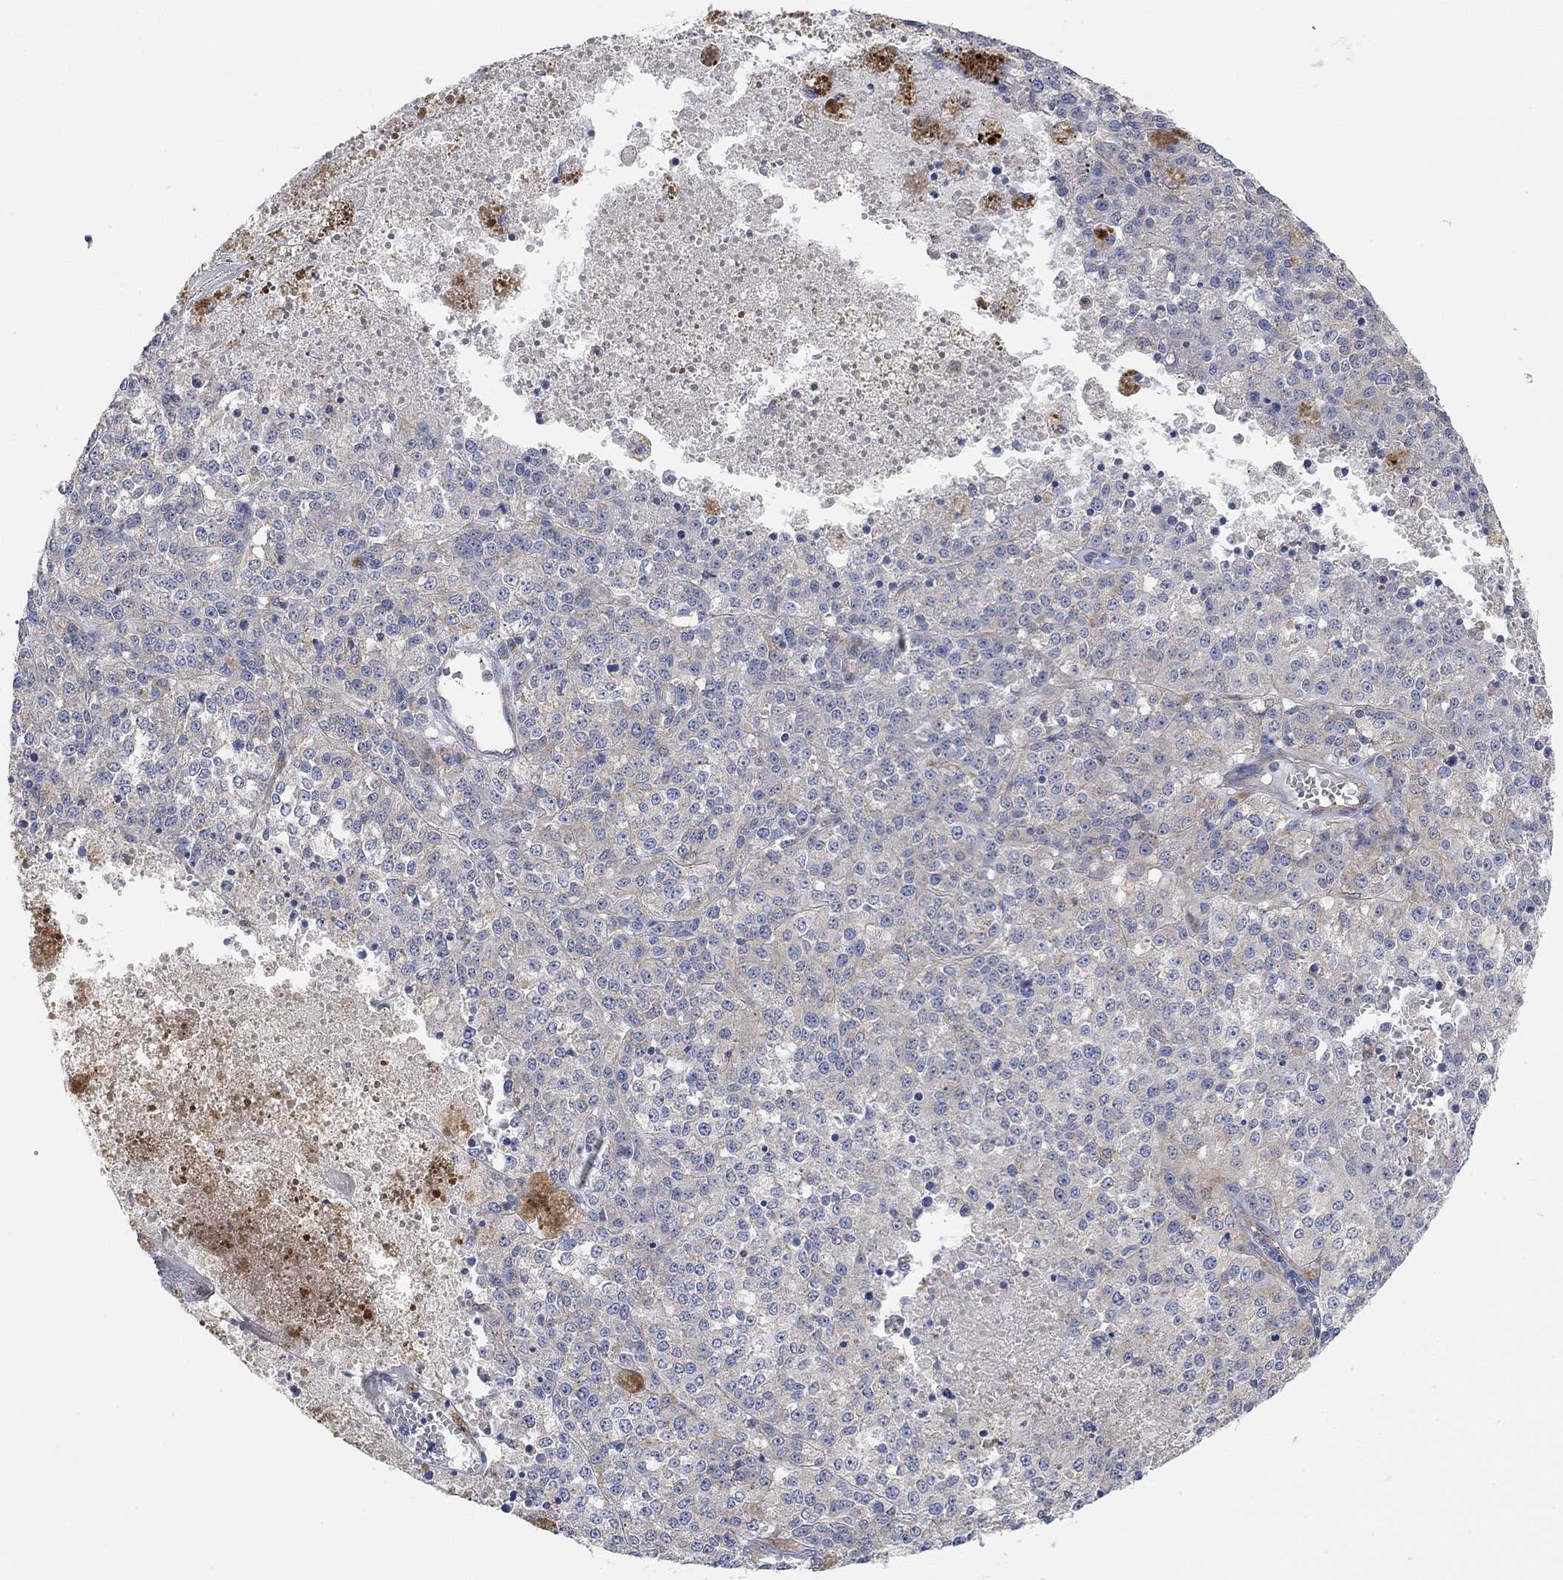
{"staining": {"intensity": "weak", "quantity": "<25%", "location": "cytoplasmic/membranous"}, "tissue": "melanoma", "cell_type": "Tumor cells", "image_type": "cancer", "snomed": [{"axis": "morphology", "description": "Malignant melanoma, Metastatic site"}, {"axis": "topography", "description": "Lymph node"}], "caption": "The immunohistochemistry (IHC) micrograph has no significant staining in tumor cells of melanoma tissue. Brightfield microscopy of IHC stained with DAB (brown) and hematoxylin (blue), captured at high magnification.", "gene": "SYT16", "patient": {"sex": "female", "age": 64}}